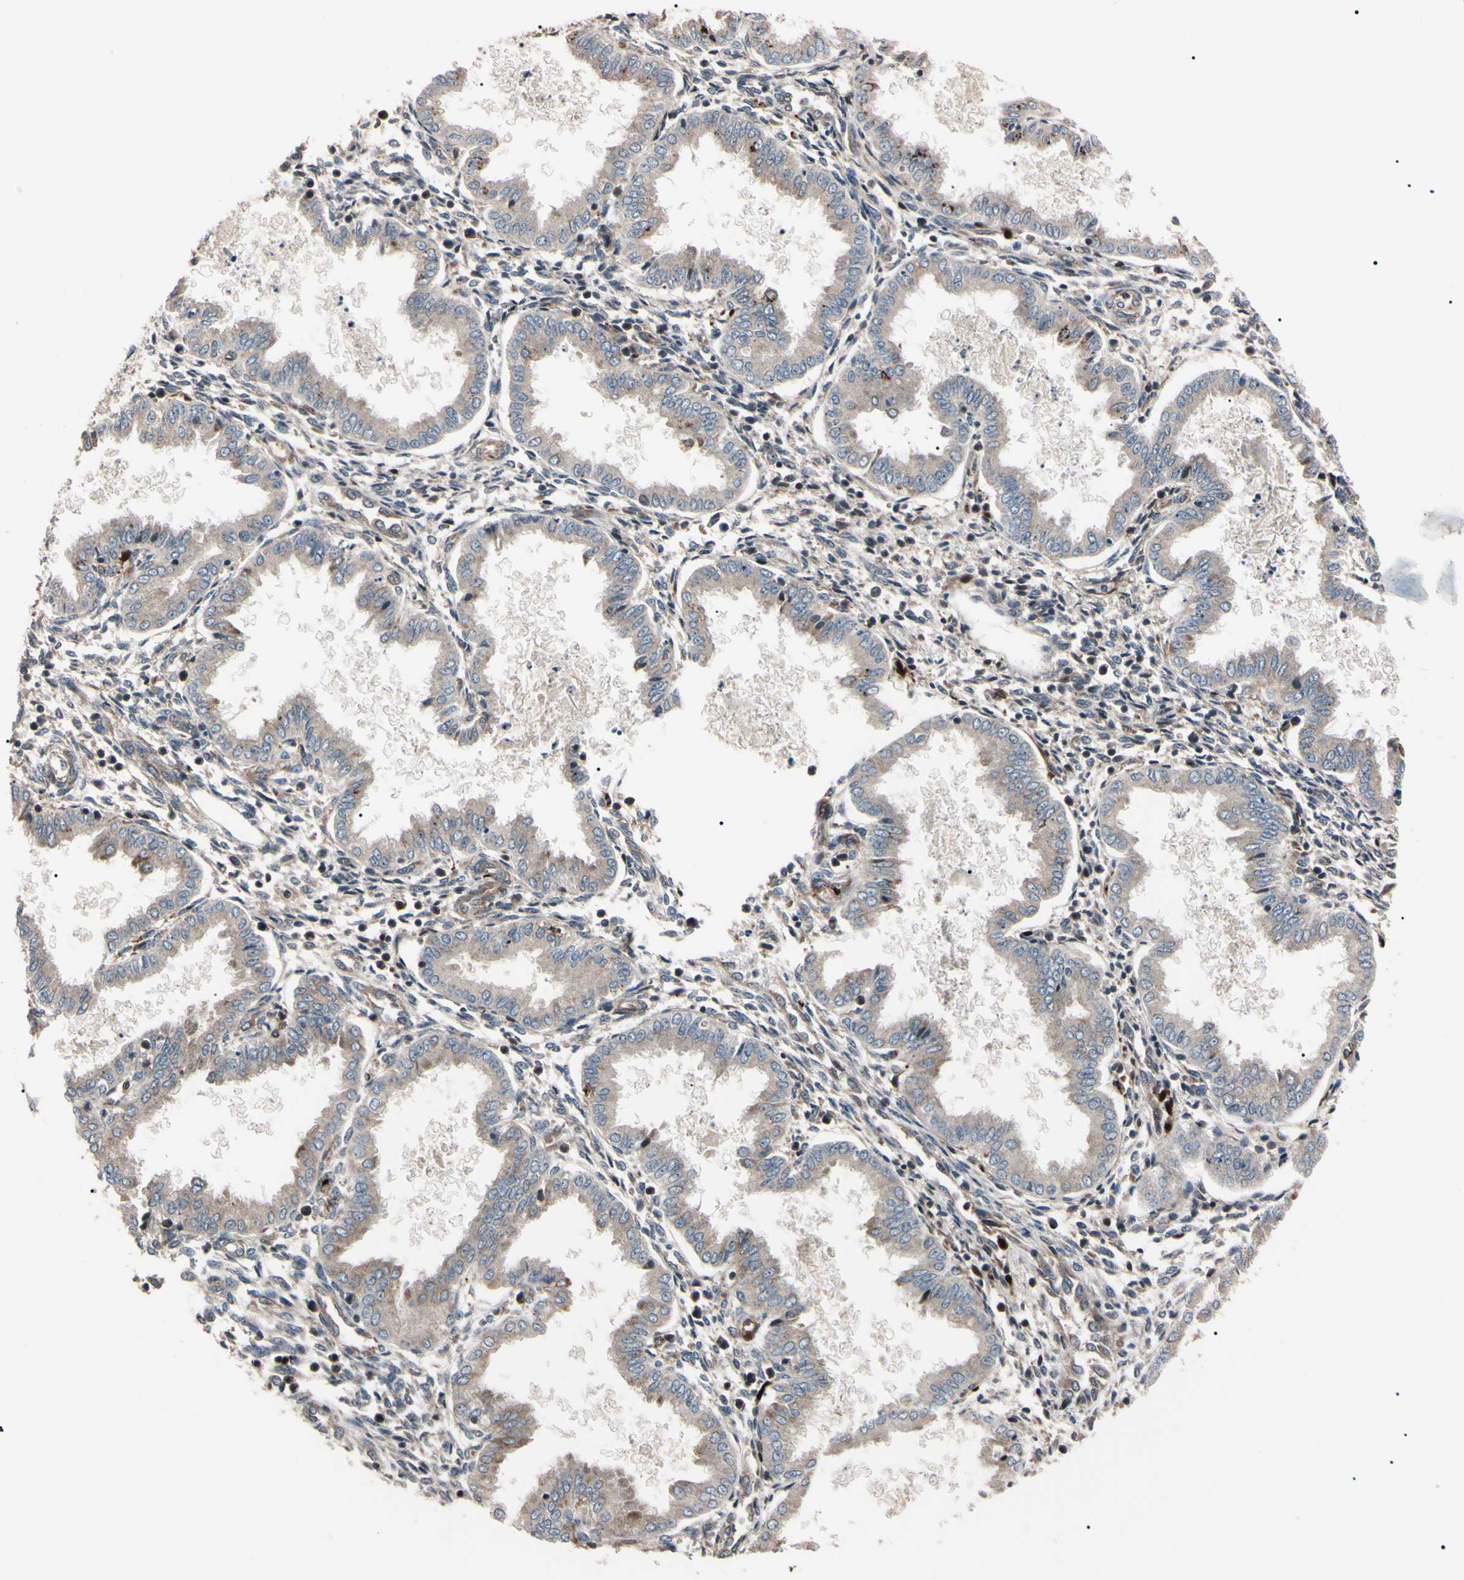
{"staining": {"intensity": "moderate", "quantity": "25%-75%", "location": "cytoplasmic/membranous"}, "tissue": "endometrium", "cell_type": "Cells in endometrial stroma", "image_type": "normal", "snomed": [{"axis": "morphology", "description": "Normal tissue, NOS"}, {"axis": "topography", "description": "Endometrium"}], "caption": "IHC of normal human endometrium displays medium levels of moderate cytoplasmic/membranous positivity in about 25%-75% of cells in endometrial stroma. (DAB = brown stain, brightfield microscopy at high magnification).", "gene": "GUCY1B1", "patient": {"sex": "female", "age": 33}}